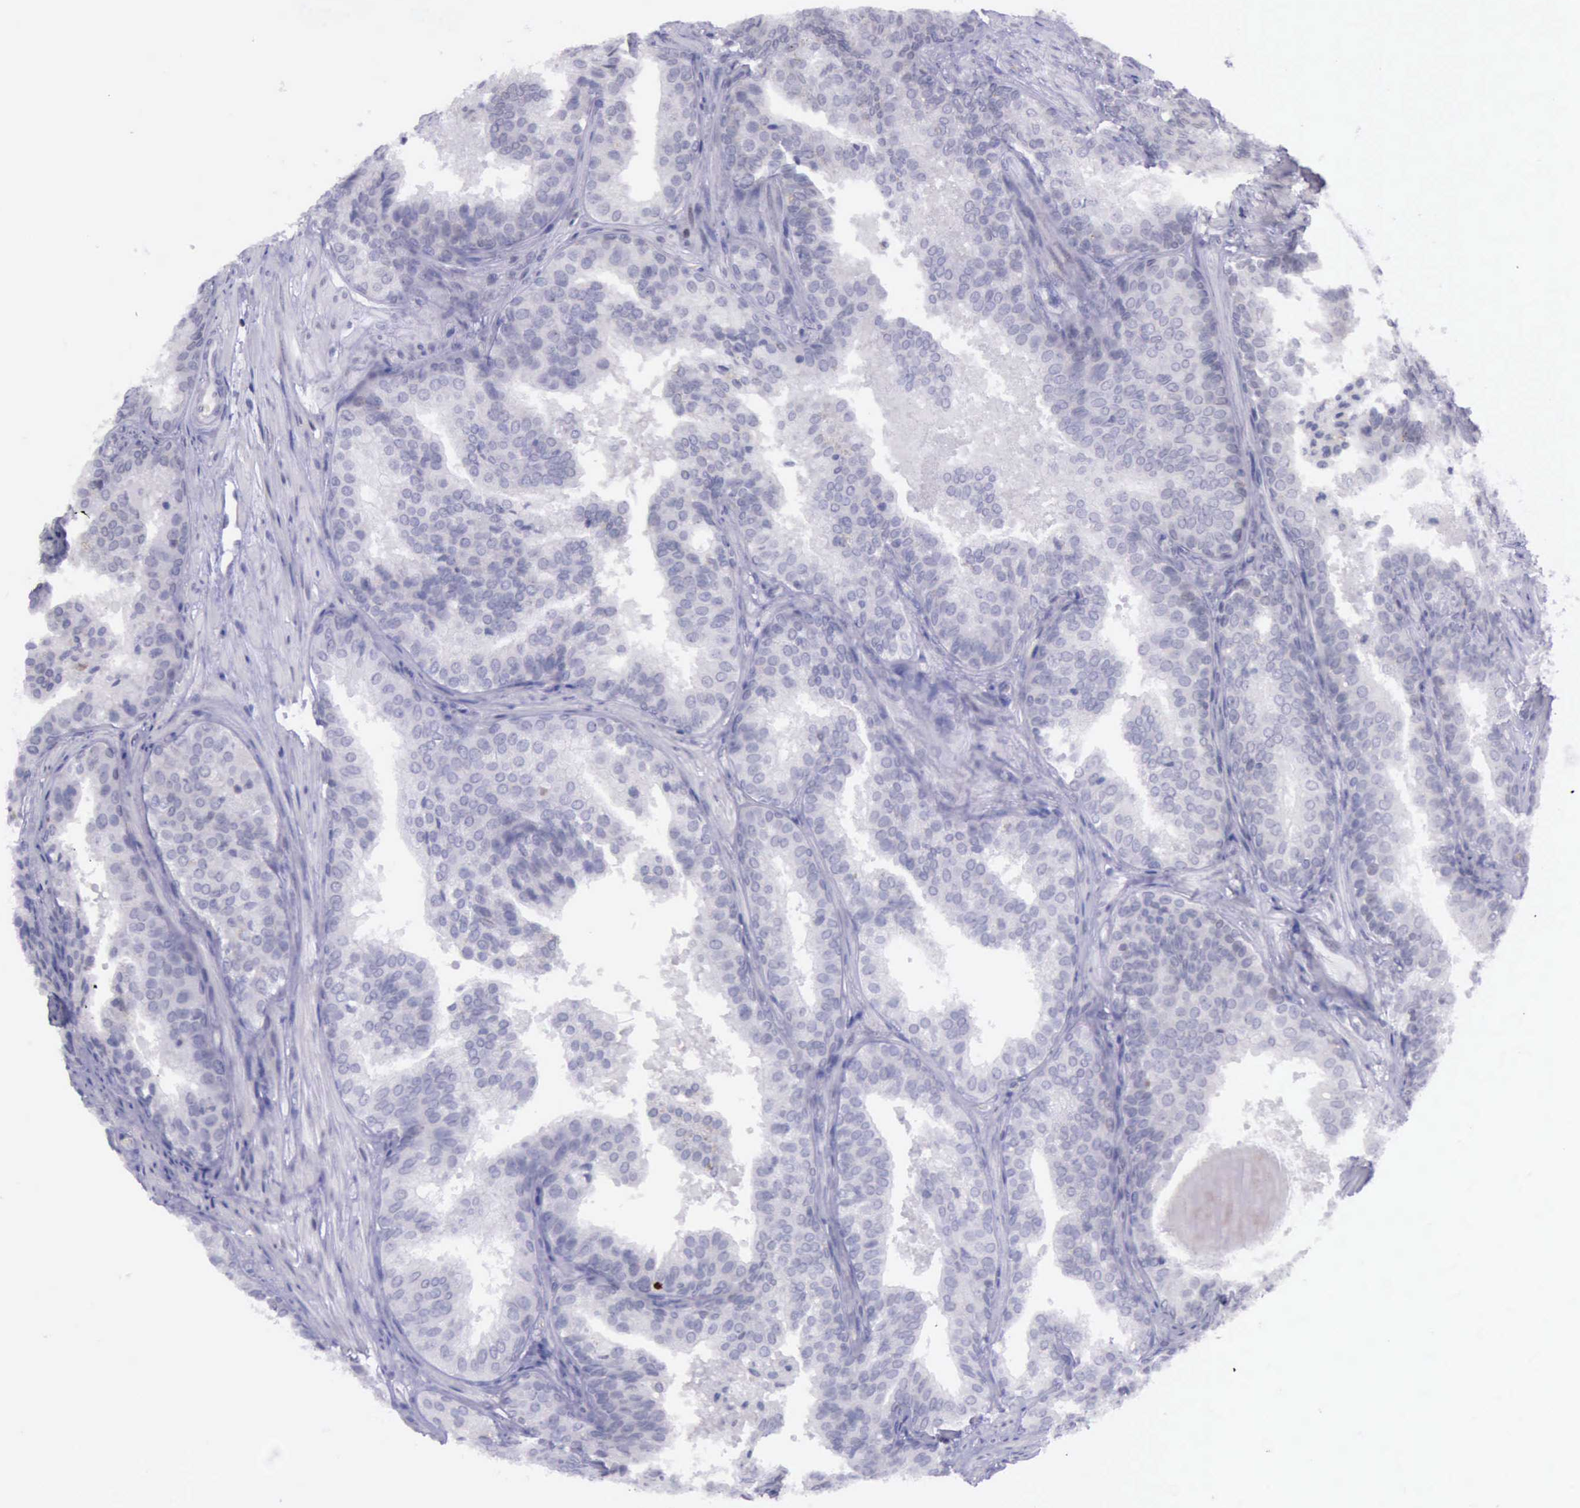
{"staining": {"intensity": "strong", "quantity": "<25%", "location": "nuclear"}, "tissue": "prostate cancer", "cell_type": "Tumor cells", "image_type": "cancer", "snomed": [{"axis": "morphology", "description": "Adenocarcinoma, Low grade"}, {"axis": "topography", "description": "Prostate"}], "caption": "Immunohistochemistry (IHC) staining of prostate adenocarcinoma (low-grade), which reveals medium levels of strong nuclear expression in approximately <25% of tumor cells indicating strong nuclear protein positivity. The staining was performed using DAB (brown) for protein detection and nuclei were counterstained in hematoxylin (blue).", "gene": "PARP1", "patient": {"sex": "male", "age": 69}}